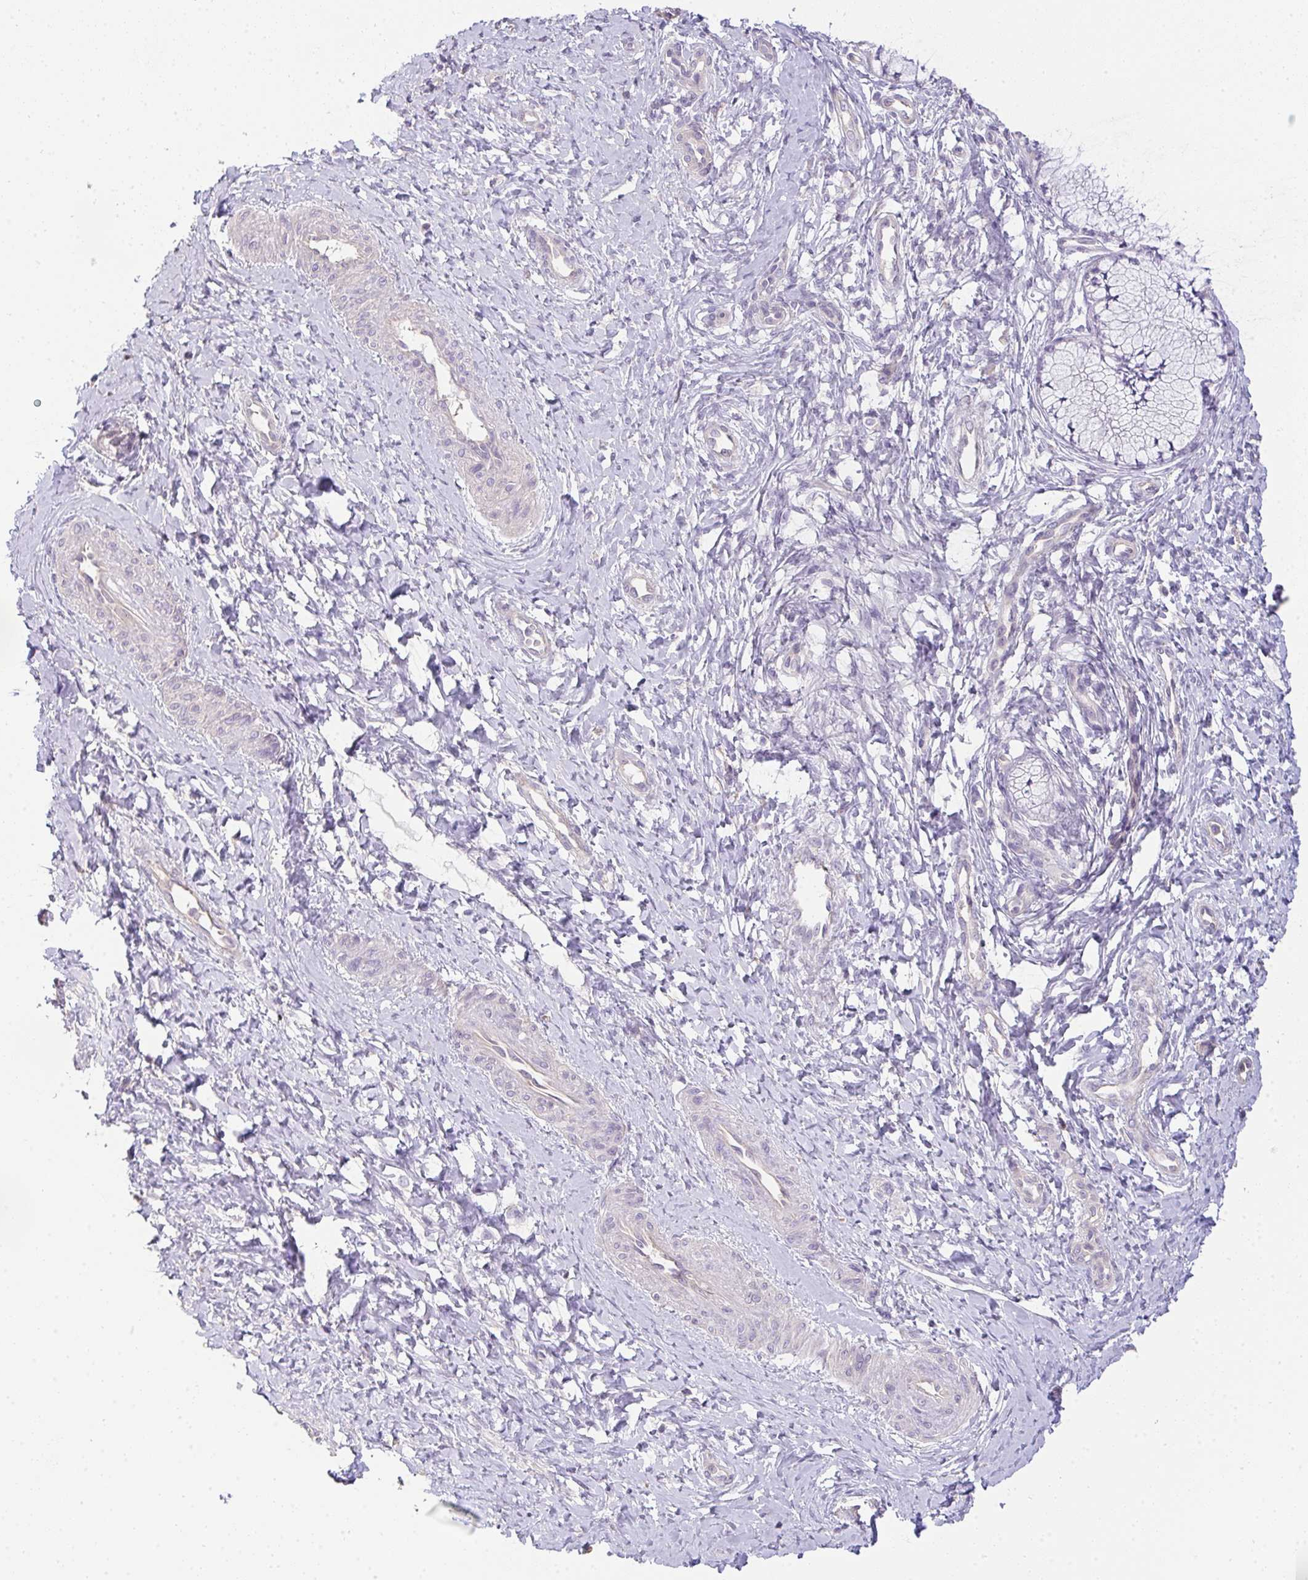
{"staining": {"intensity": "negative", "quantity": "none", "location": "none"}, "tissue": "cervix", "cell_type": "Glandular cells", "image_type": "normal", "snomed": [{"axis": "morphology", "description": "Normal tissue, NOS"}, {"axis": "topography", "description": "Cervix"}], "caption": "A high-resolution photomicrograph shows immunohistochemistry staining of benign cervix, which reveals no significant expression in glandular cells. The staining was performed using DAB (3,3'-diaminobenzidine) to visualize the protein expression in brown, while the nuclei were stained in blue with hematoxylin (Magnification: 20x).", "gene": "FILIP1", "patient": {"sex": "female", "age": 37}}